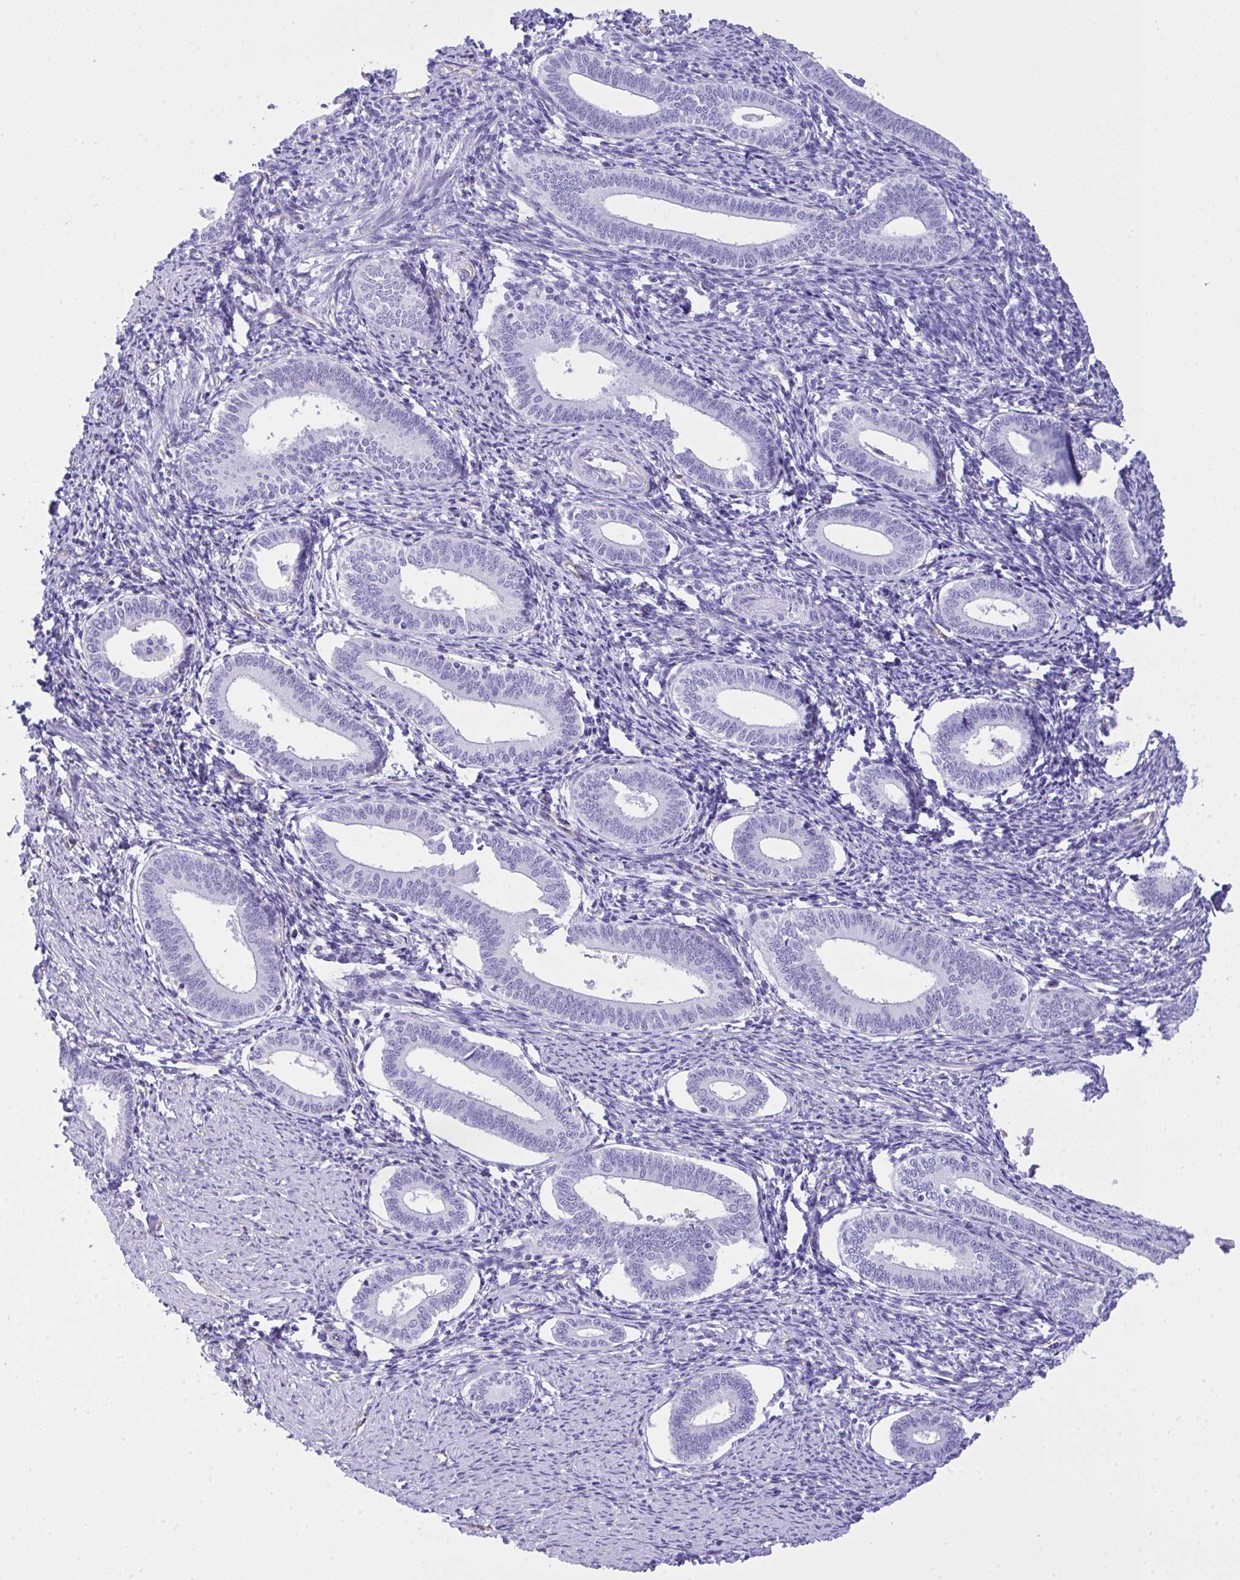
{"staining": {"intensity": "negative", "quantity": "none", "location": "none"}, "tissue": "endometrium", "cell_type": "Cells in endometrial stroma", "image_type": "normal", "snomed": [{"axis": "morphology", "description": "Normal tissue, NOS"}, {"axis": "topography", "description": "Endometrium"}], "caption": "There is no significant expression in cells in endometrial stroma of endometrium. (DAB (3,3'-diaminobenzidine) IHC visualized using brightfield microscopy, high magnification).", "gene": "AKR1D1", "patient": {"sex": "female", "age": 41}}